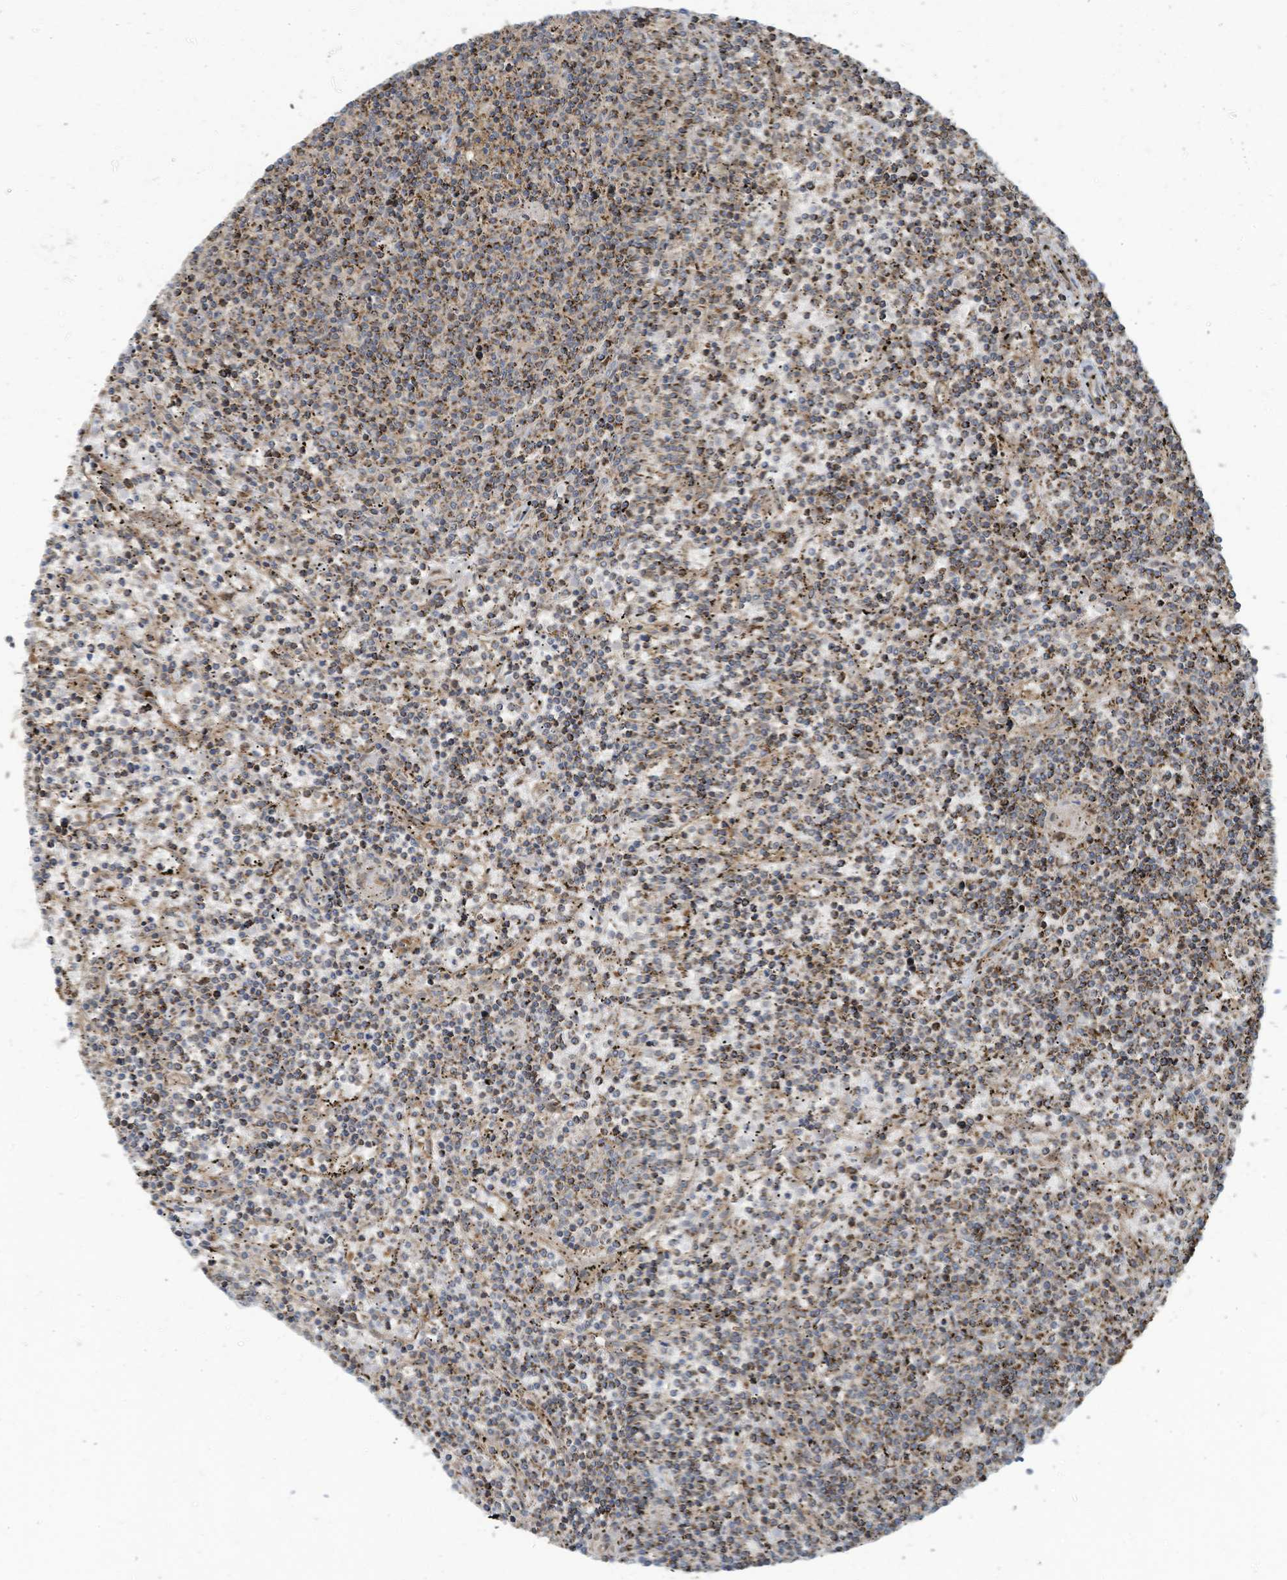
{"staining": {"intensity": "moderate", "quantity": ">75%", "location": "cytoplasmic/membranous"}, "tissue": "lymphoma", "cell_type": "Tumor cells", "image_type": "cancer", "snomed": [{"axis": "morphology", "description": "Malignant lymphoma, non-Hodgkin's type, Low grade"}, {"axis": "topography", "description": "Spleen"}], "caption": "Immunohistochemistry (IHC) (DAB) staining of human lymphoma displays moderate cytoplasmic/membranous protein positivity in approximately >75% of tumor cells.", "gene": "COX10", "patient": {"sex": "female", "age": 50}}